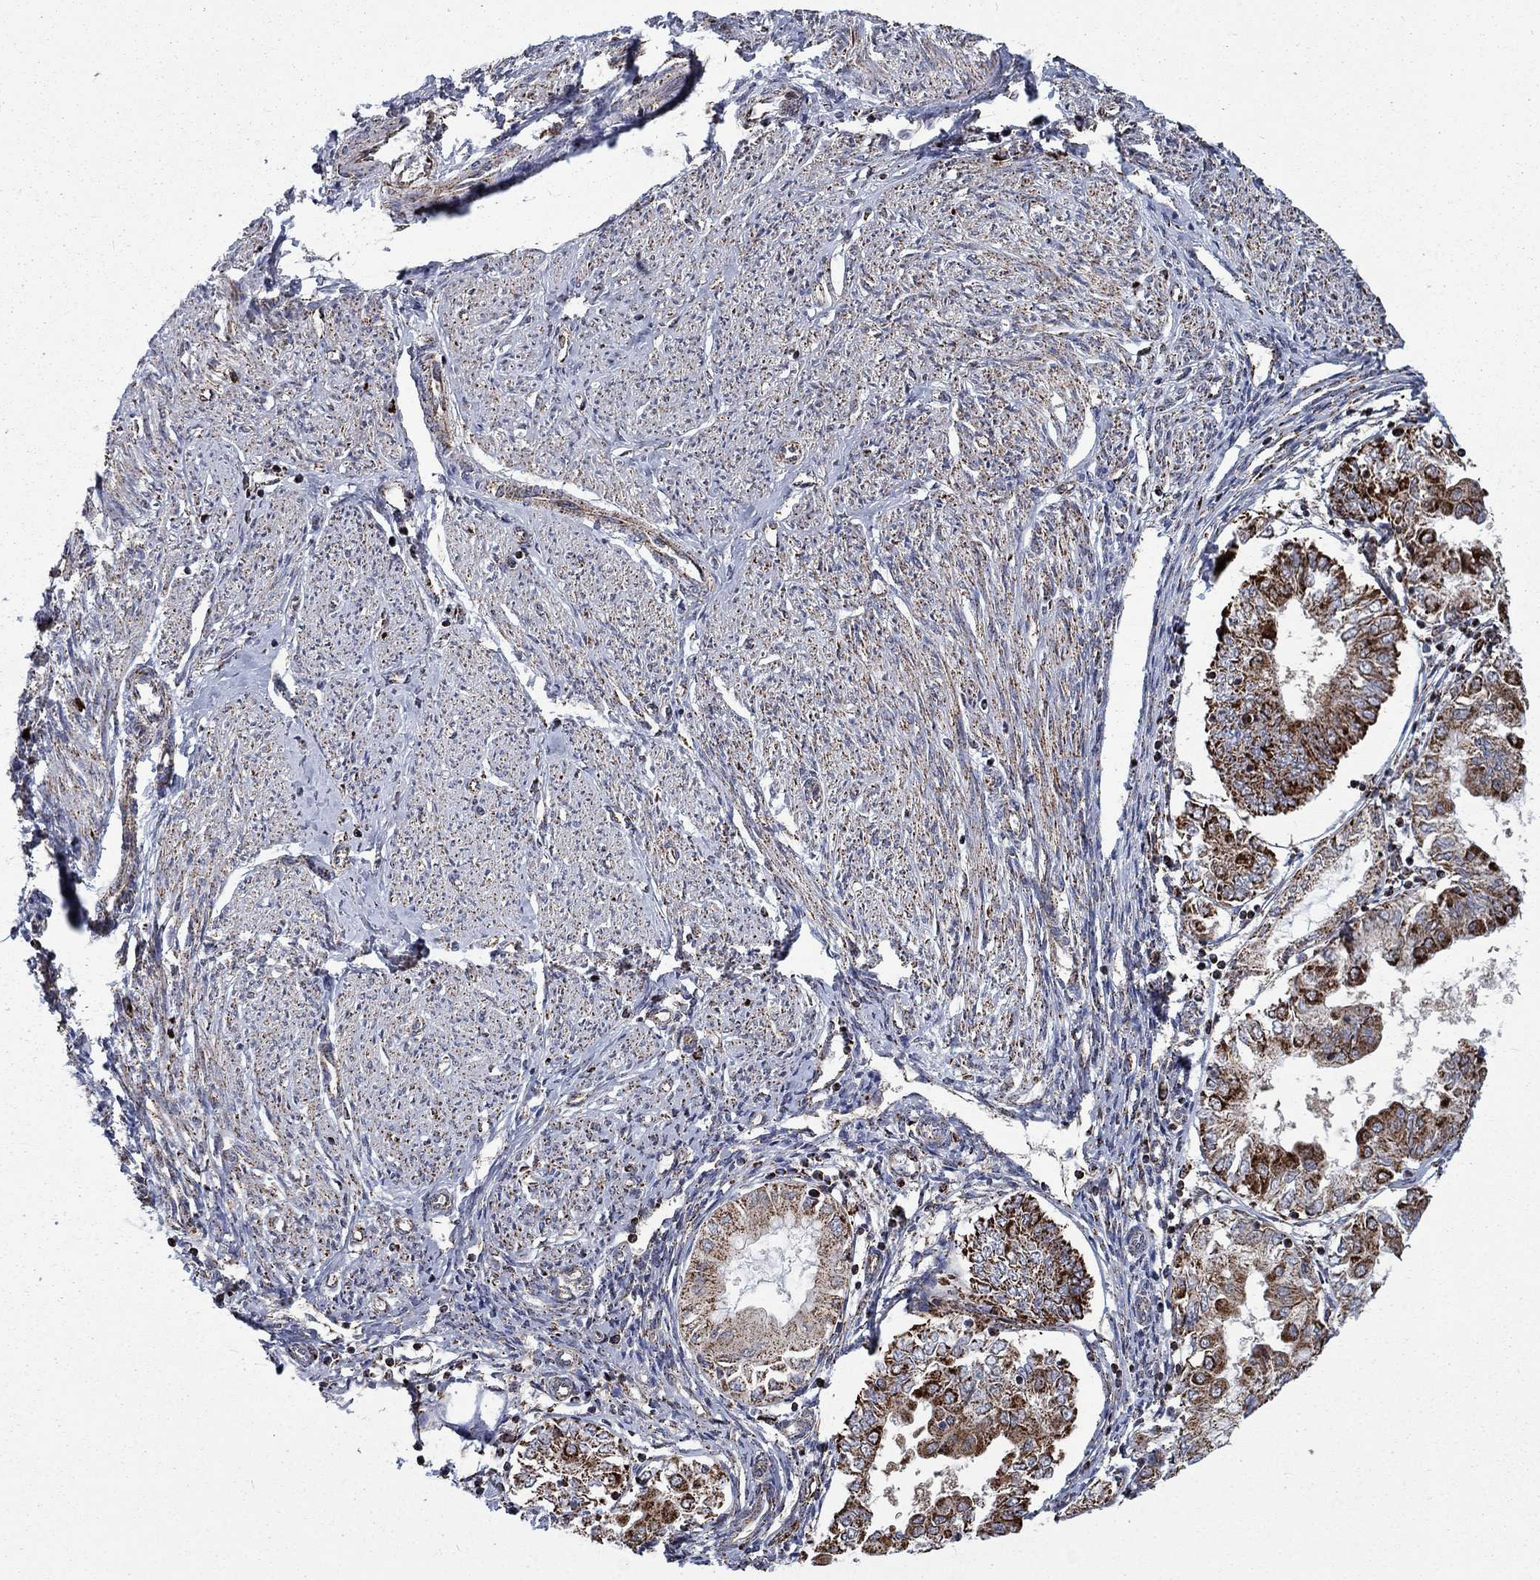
{"staining": {"intensity": "strong", "quantity": ">75%", "location": "cytoplasmic/membranous"}, "tissue": "endometrial cancer", "cell_type": "Tumor cells", "image_type": "cancer", "snomed": [{"axis": "morphology", "description": "Adenocarcinoma, NOS"}, {"axis": "topography", "description": "Endometrium"}], "caption": "The image reveals a brown stain indicating the presence of a protein in the cytoplasmic/membranous of tumor cells in endometrial cancer (adenocarcinoma).", "gene": "MOAP1", "patient": {"sex": "female", "age": 68}}